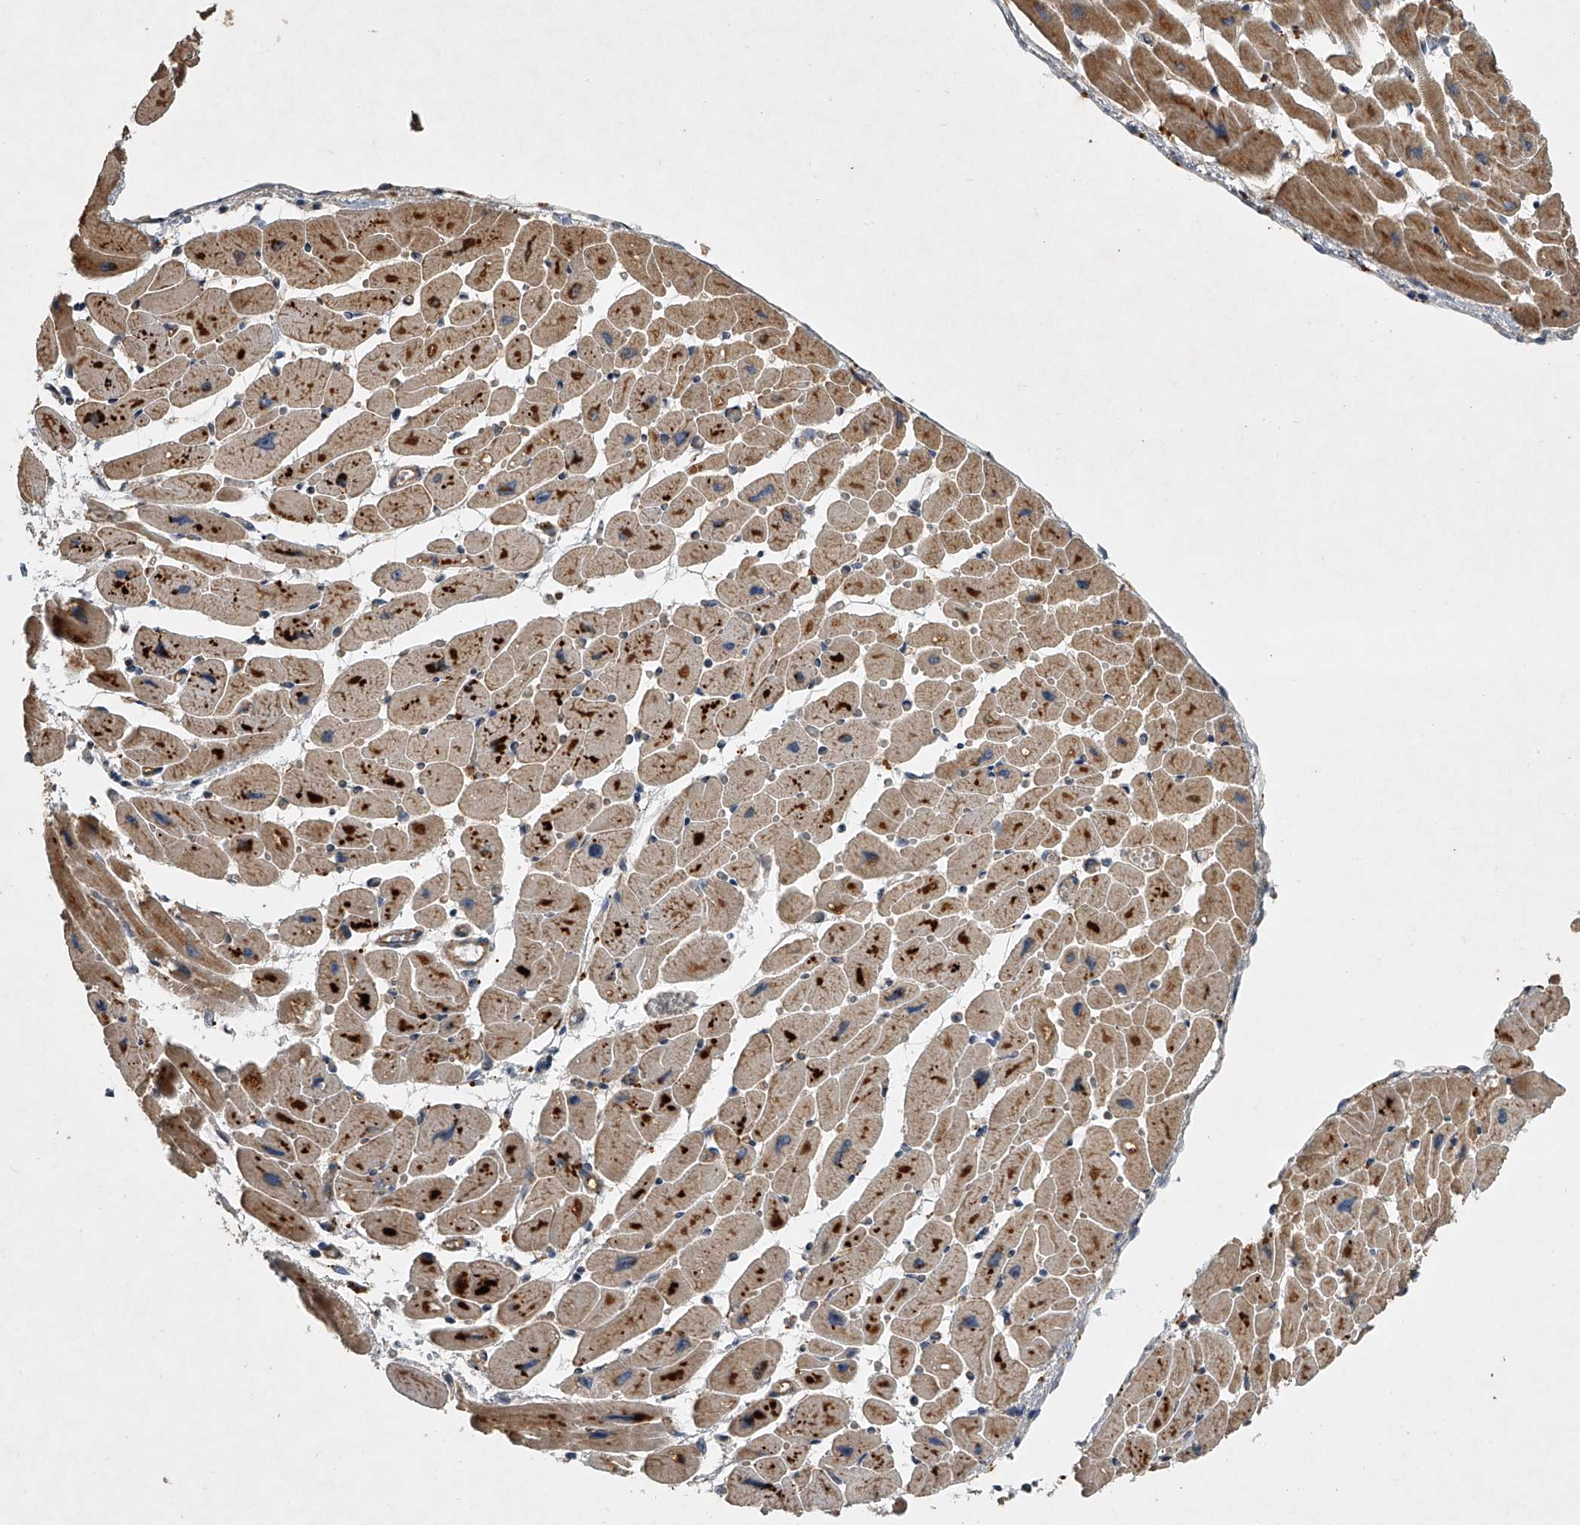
{"staining": {"intensity": "moderate", "quantity": ">75%", "location": "cytoplasmic/membranous"}, "tissue": "heart muscle", "cell_type": "Cardiomyocytes", "image_type": "normal", "snomed": [{"axis": "morphology", "description": "Normal tissue, NOS"}, {"axis": "topography", "description": "Heart"}], "caption": "DAB (3,3'-diaminobenzidine) immunohistochemical staining of benign heart muscle shows moderate cytoplasmic/membranous protein expression in about >75% of cardiomyocytes.", "gene": "DOCK9", "patient": {"sex": "female", "age": 54}}